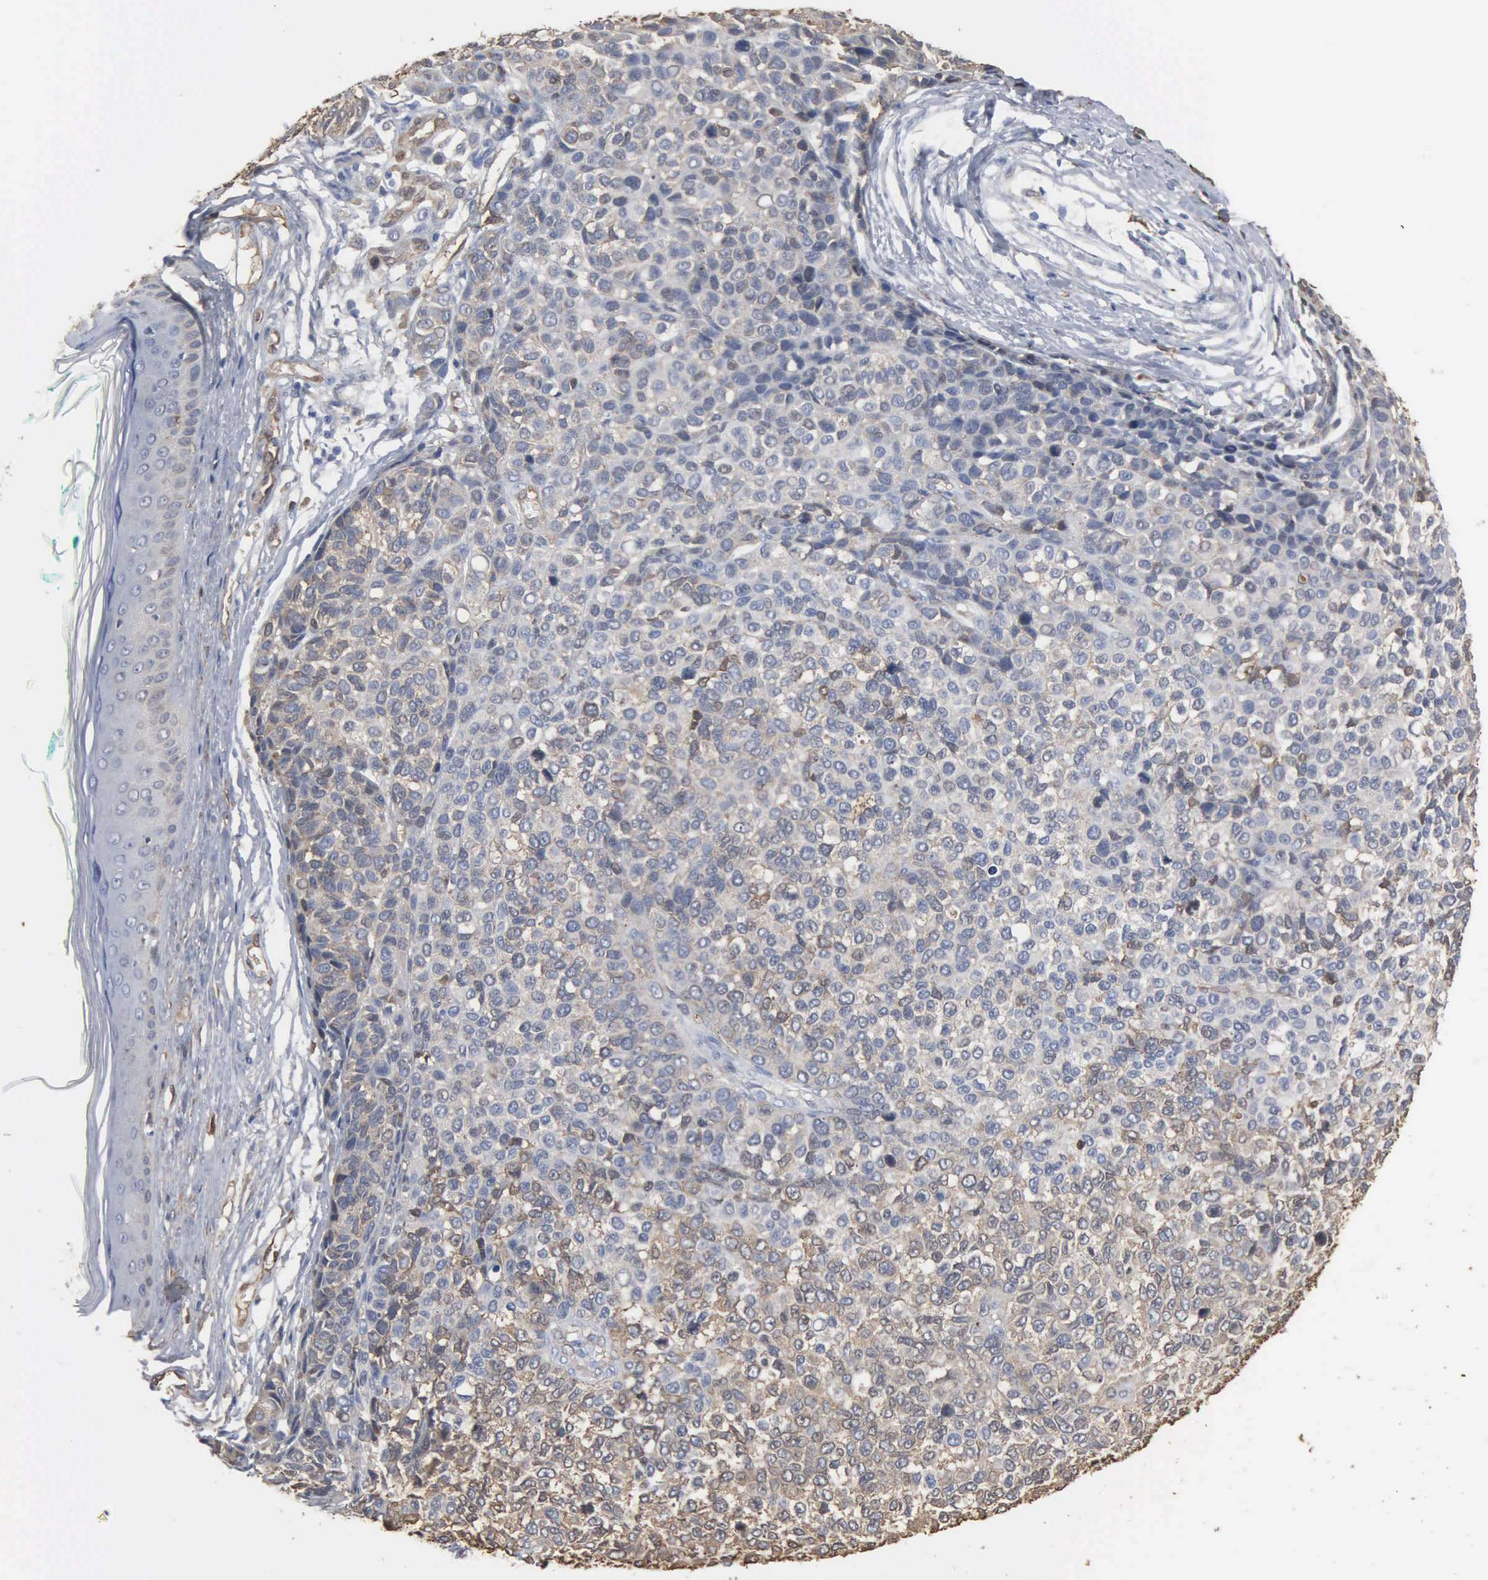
{"staining": {"intensity": "weak", "quantity": ">75%", "location": "cytoplasmic/membranous"}, "tissue": "melanoma", "cell_type": "Tumor cells", "image_type": "cancer", "snomed": [{"axis": "morphology", "description": "Malignant melanoma, NOS"}, {"axis": "topography", "description": "Skin"}], "caption": "Approximately >75% of tumor cells in malignant melanoma demonstrate weak cytoplasmic/membranous protein expression as visualized by brown immunohistochemical staining.", "gene": "FSCN1", "patient": {"sex": "female", "age": 85}}